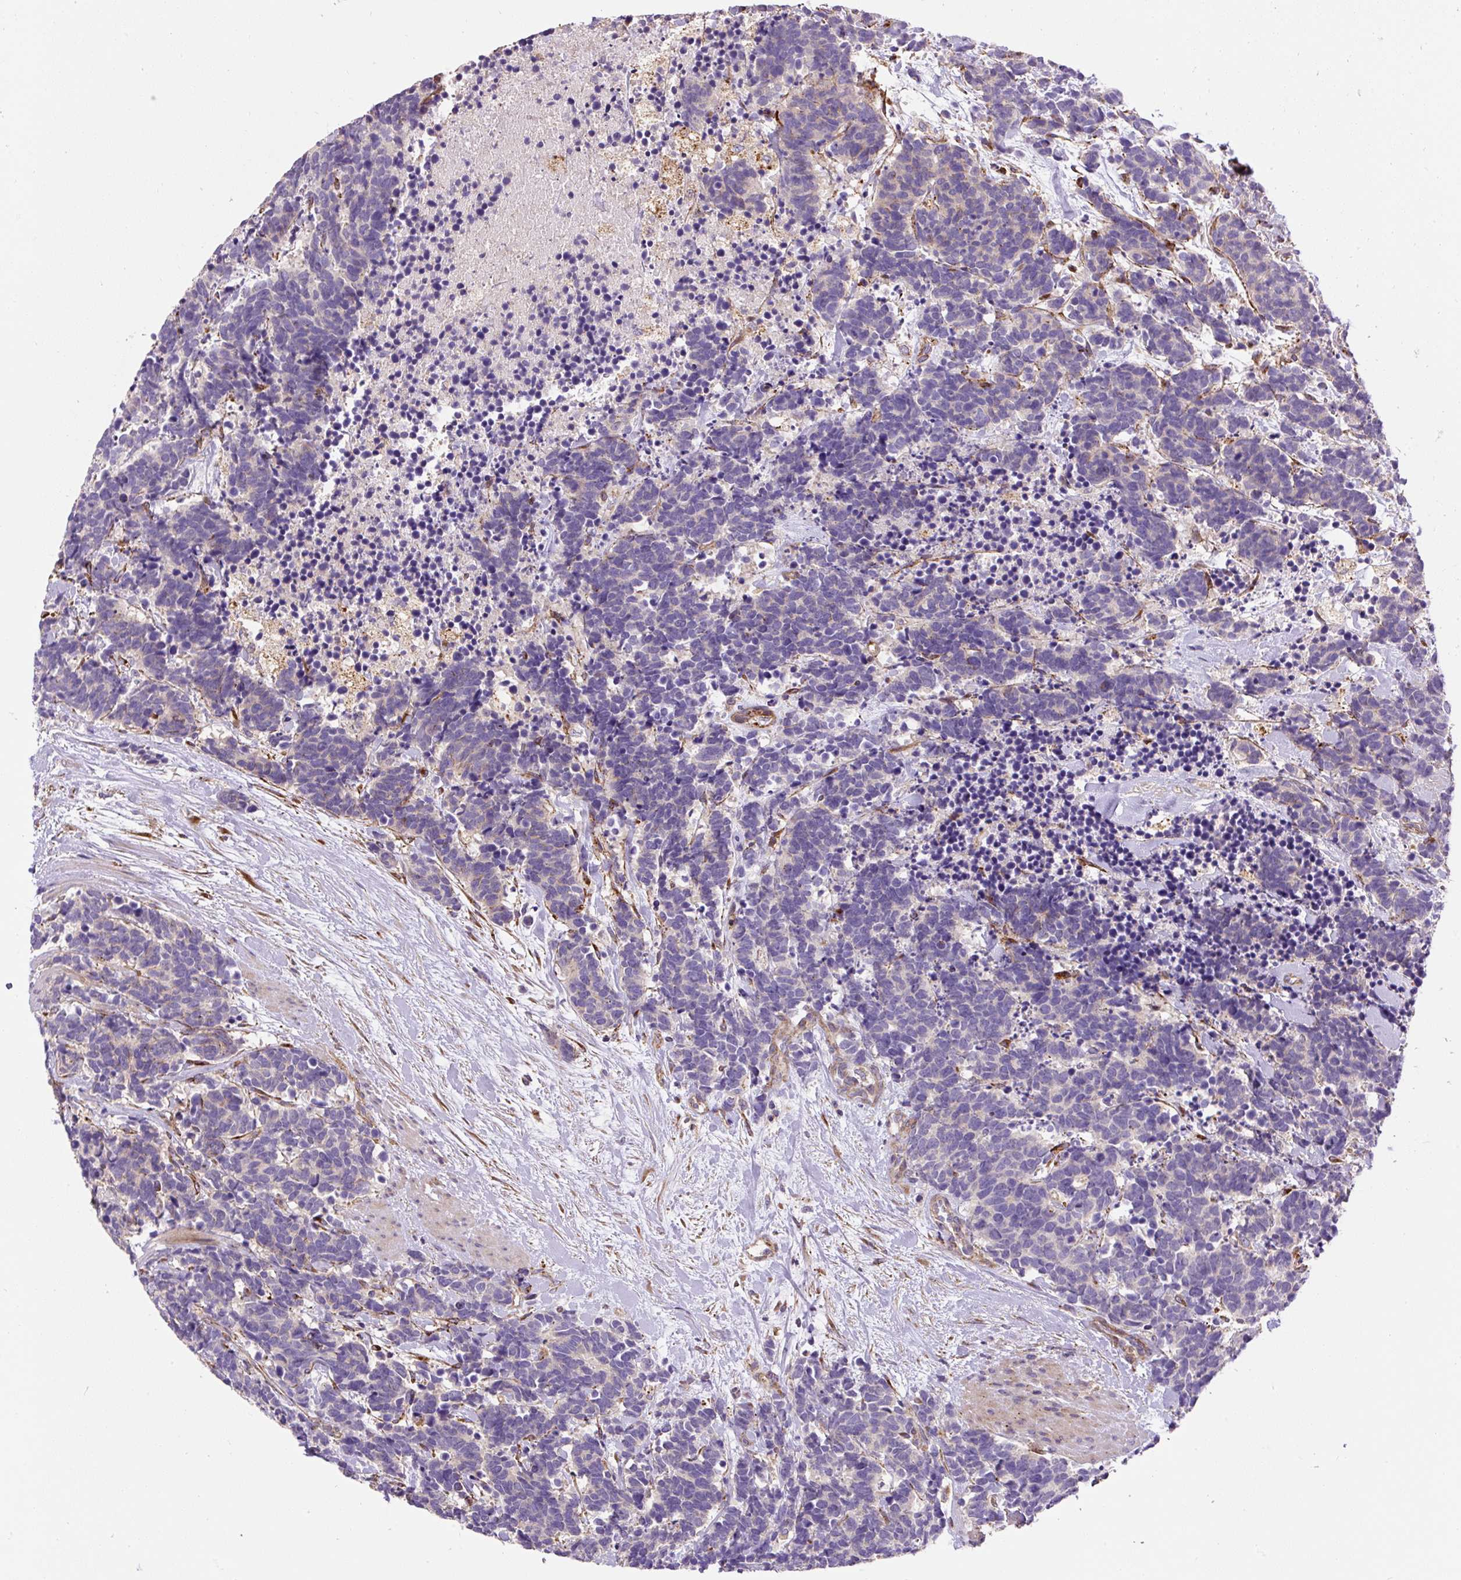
{"staining": {"intensity": "negative", "quantity": "none", "location": "none"}, "tissue": "carcinoid", "cell_type": "Tumor cells", "image_type": "cancer", "snomed": [{"axis": "morphology", "description": "Carcinoma, NOS"}, {"axis": "morphology", "description": "Carcinoid, malignant, NOS"}, {"axis": "topography", "description": "Prostate"}], "caption": "Immunohistochemistry (IHC) of human carcinoma displays no positivity in tumor cells. Brightfield microscopy of immunohistochemistry (IHC) stained with DAB (brown) and hematoxylin (blue), captured at high magnification.", "gene": "RNF170", "patient": {"sex": "male", "age": 57}}